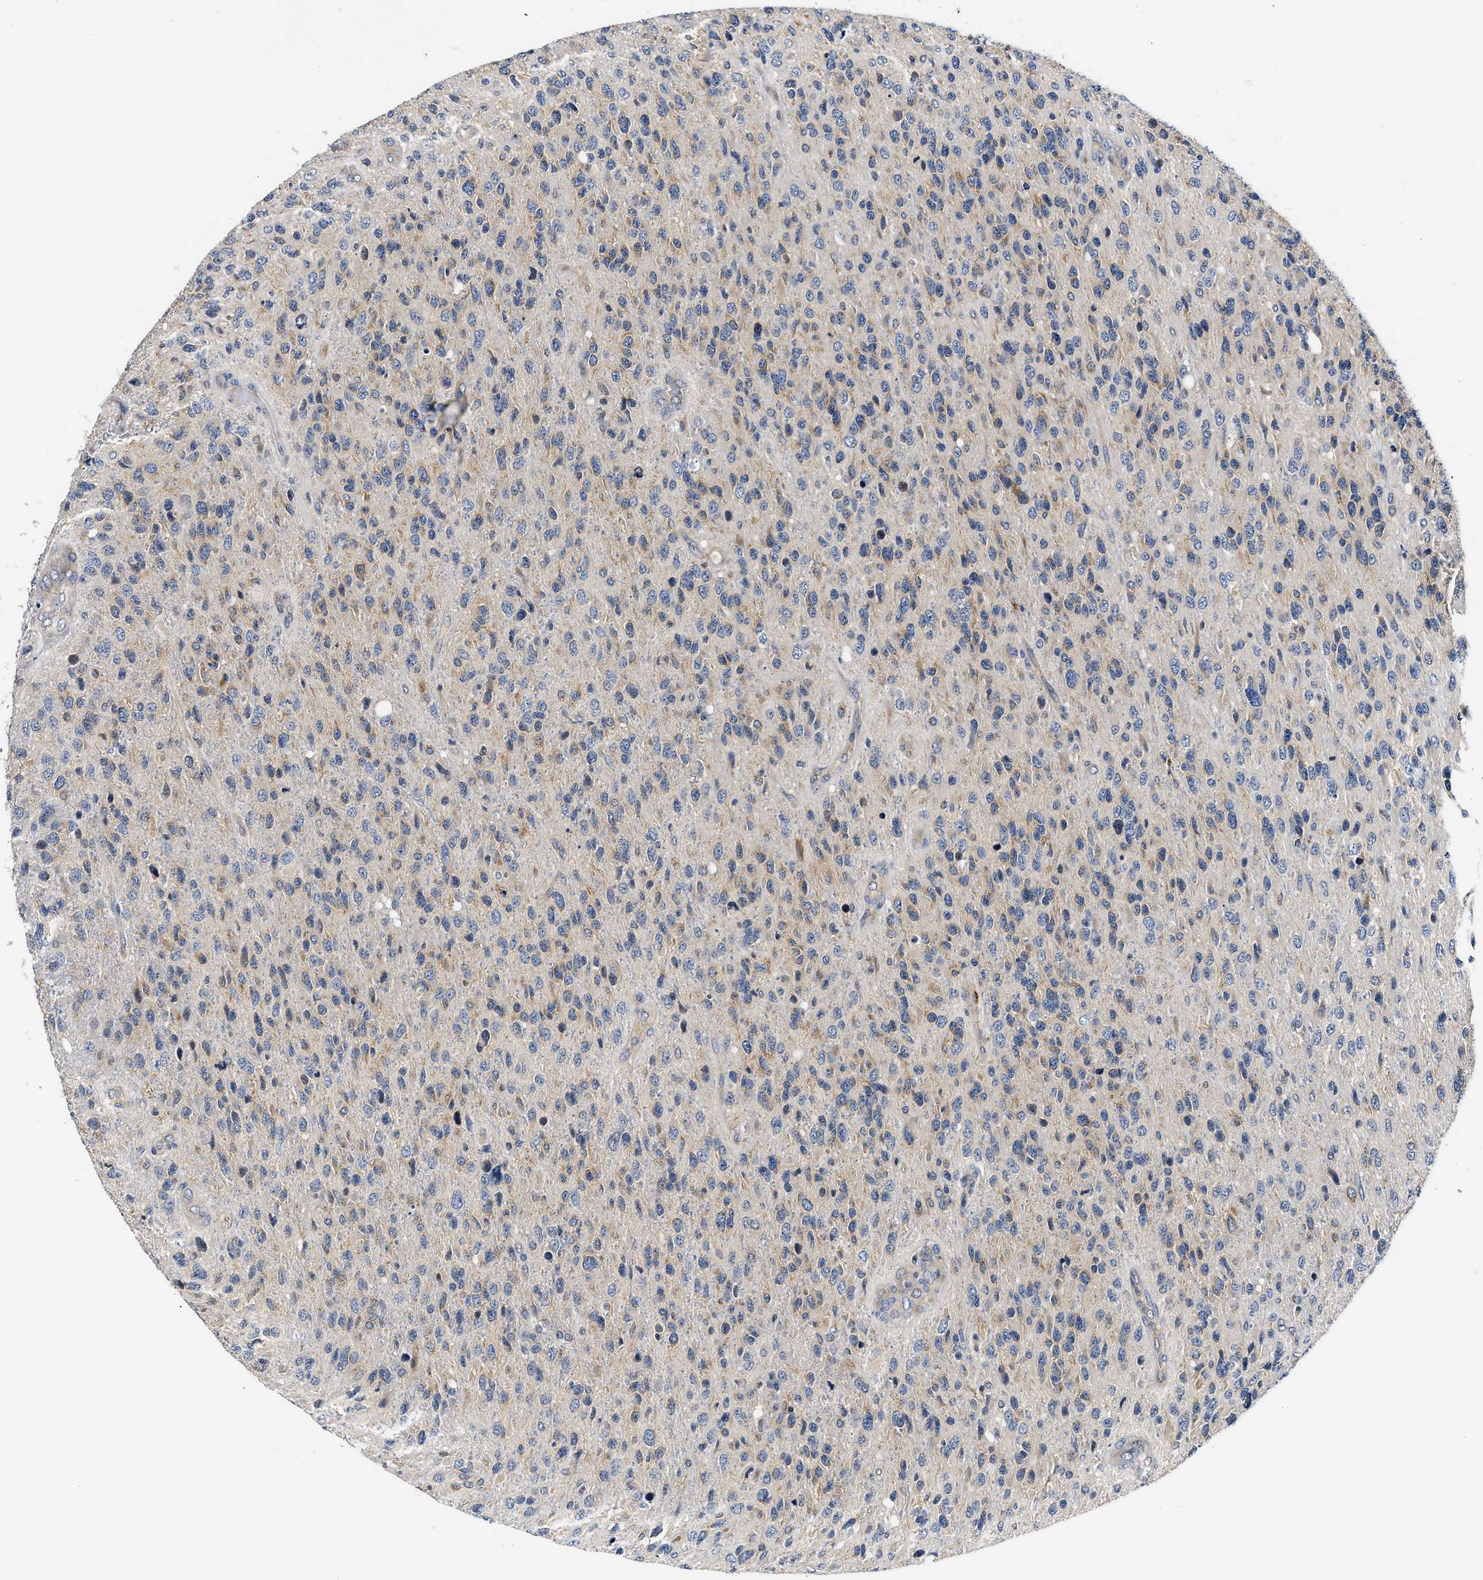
{"staining": {"intensity": "weak", "quantity": "<25%", "location": "cytoplasmic/membranous"}, "tissue": "glioma", "cell_type": "Tumor cells", "image_type": "cancer", "snomed": [{"axis": "morphology", "description": "Glioma, malignant, High grade"}, {"axis": "topography", "description": "Brain"}], "caption": "Glioma was stained to show a protein in brown. There is no significant positivity in tumor cells.", "gene": "FAM185A", "patient": {"sex": "female", "age": 58}}